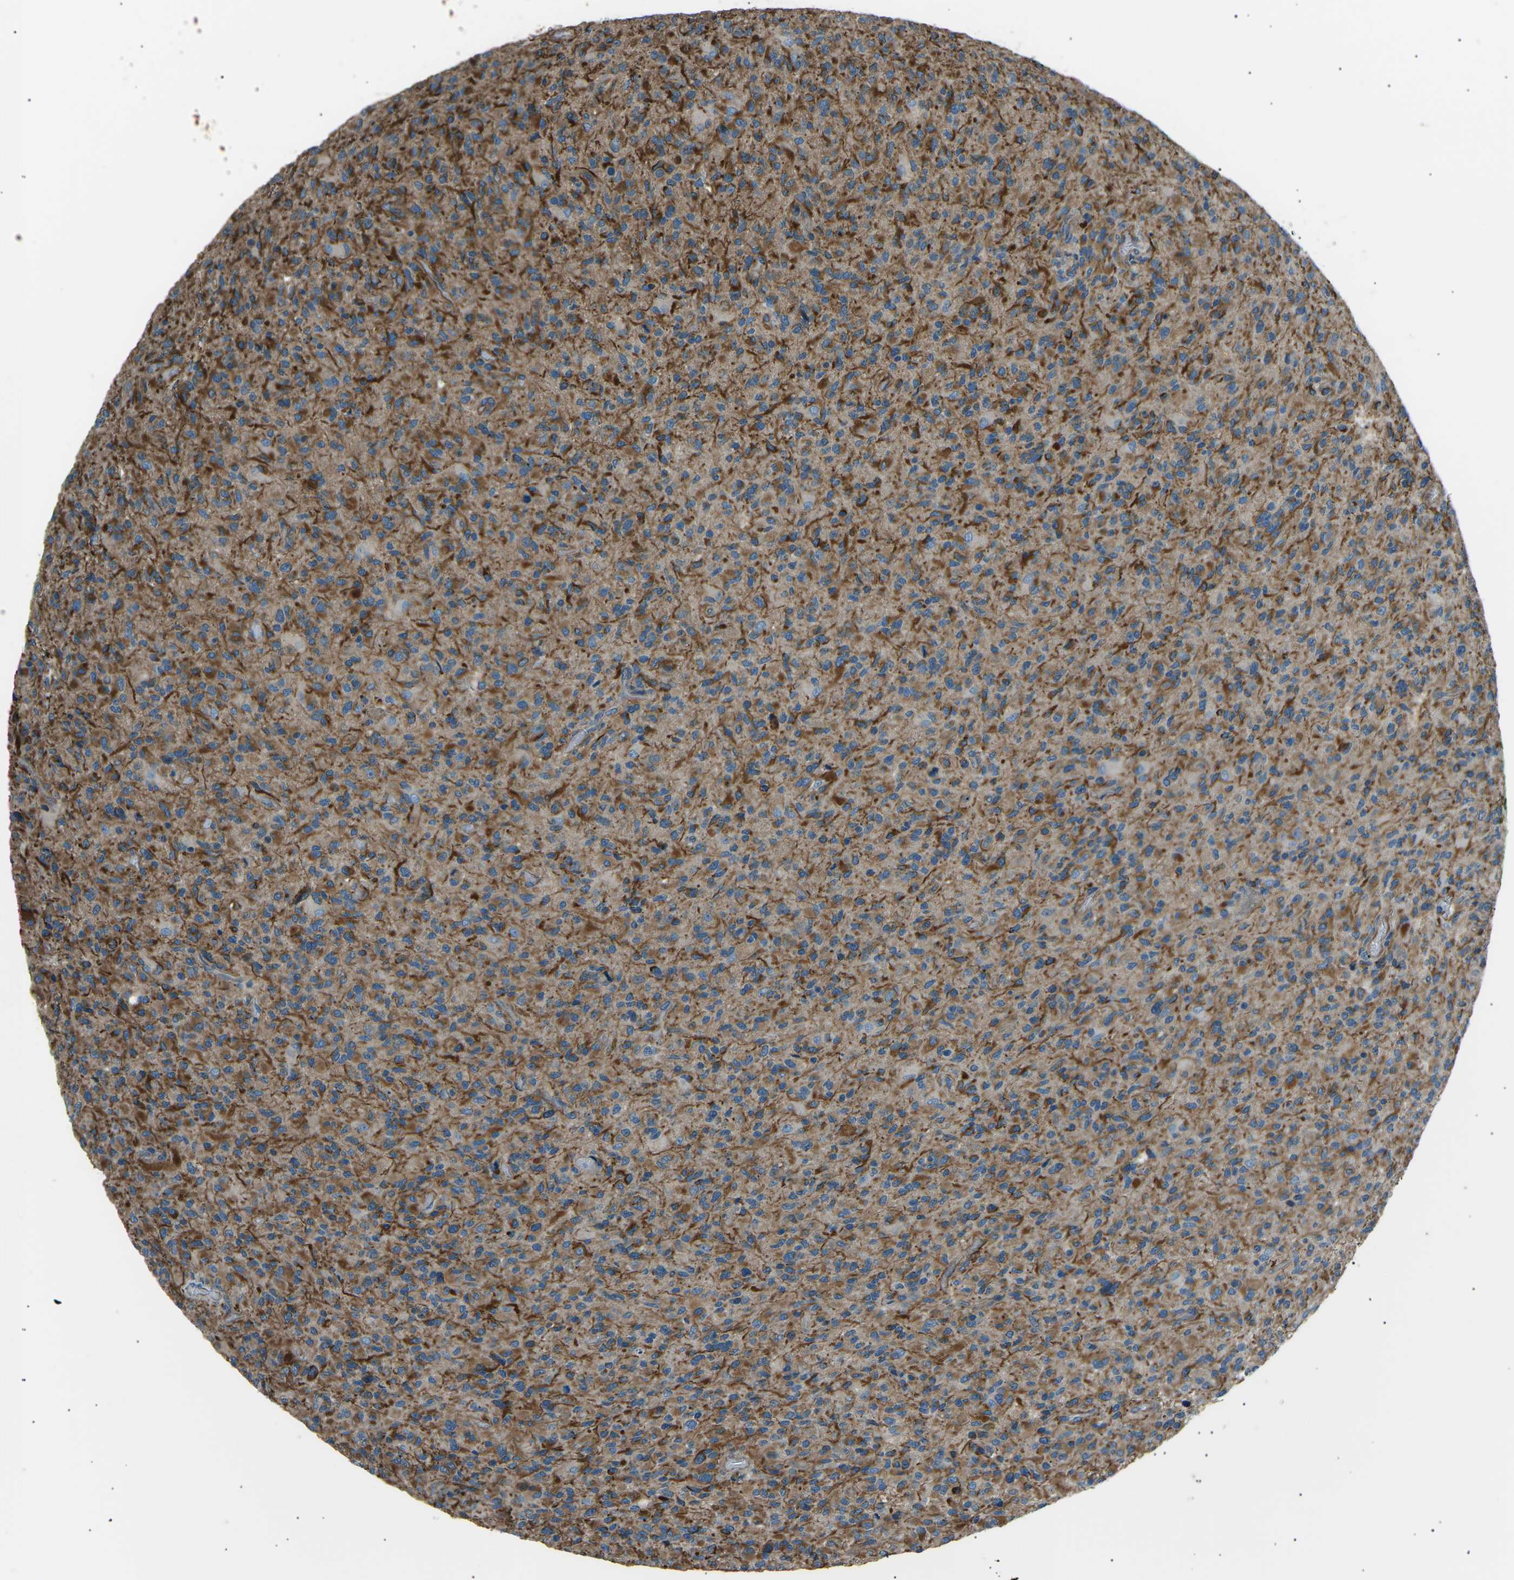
{"staining": {"intensity": "moderate", "quantity": ">75%", "location": "cytoplasmic/membranous"}, "tissue": "glioma", "cell_type": "Tumor cells", "image_type": "cancer", "snomed": [{"axis": "morphology", "description": "Glioma, malignant, High grade"}, {"axis": "topography", "description": "Brain"}], "caption": "Immunohistochemistry image of neoplastic tissue: glioma stained using IHC shows medium levels of moderate protein expression localized specifically in the cytoplasmic/membranous of tumor cells, appearing as a cytoplasmic/membranous brown color.", "gene": "SLK", "patient": {"sex": "male", "age": 71}}